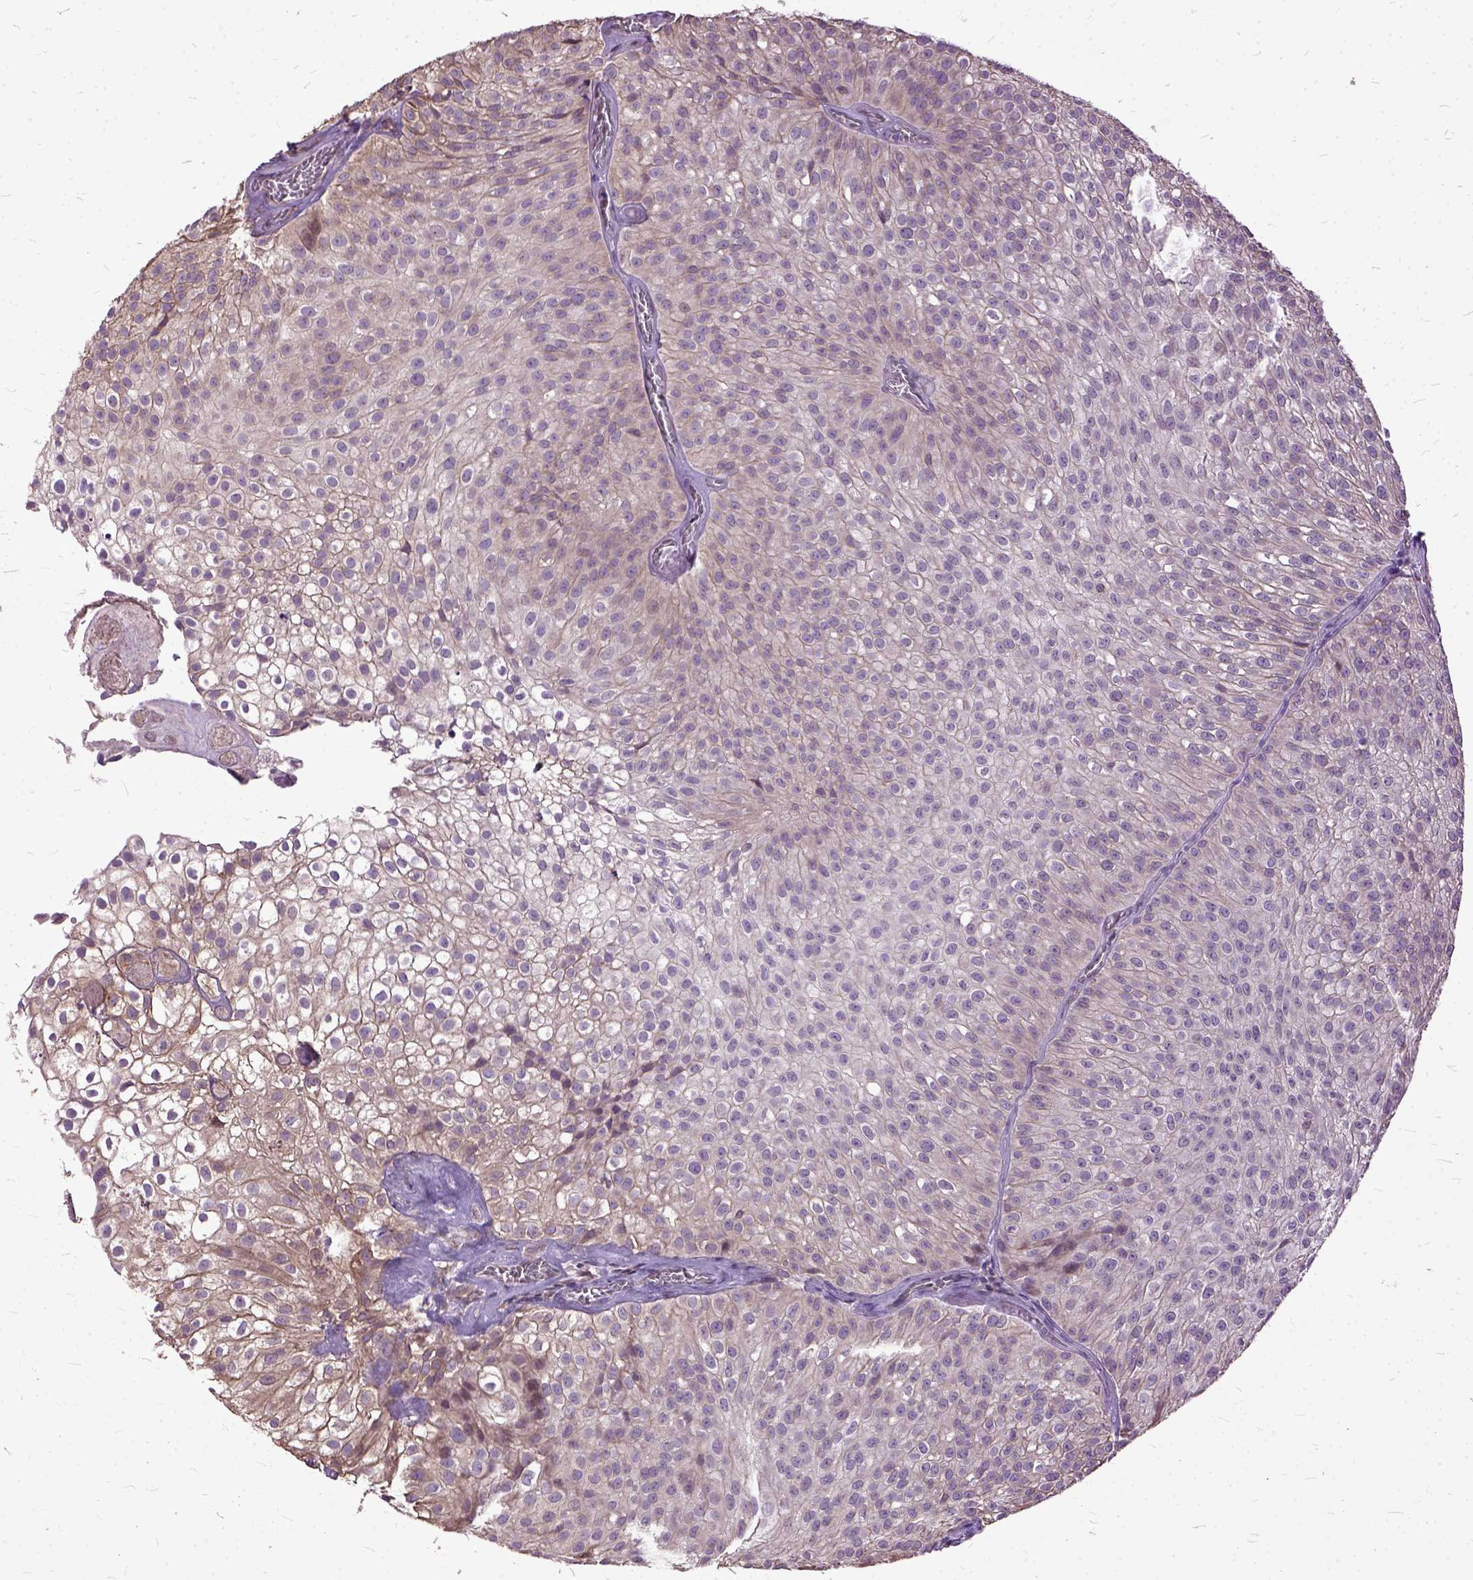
{"staining": {"intensity": "weak", "quantity": "<25%", "location": "cytoplasmic/membranous"}, "tissue": "urothelial cancer", "cell_type": "Tumor cells", "image_type": "cancer", "snomed": [{"axis": "morphology", "description": "Urothelial carcinoma, Low grade"}, {"axis": "topography", "description": "Urinary bladder"}], "caption": "Urothelial cancer stained for a protein using IHC reveals no expression tumor cells.", "gene": "AREG", "patient": {"sex": "male", "age": 70}}